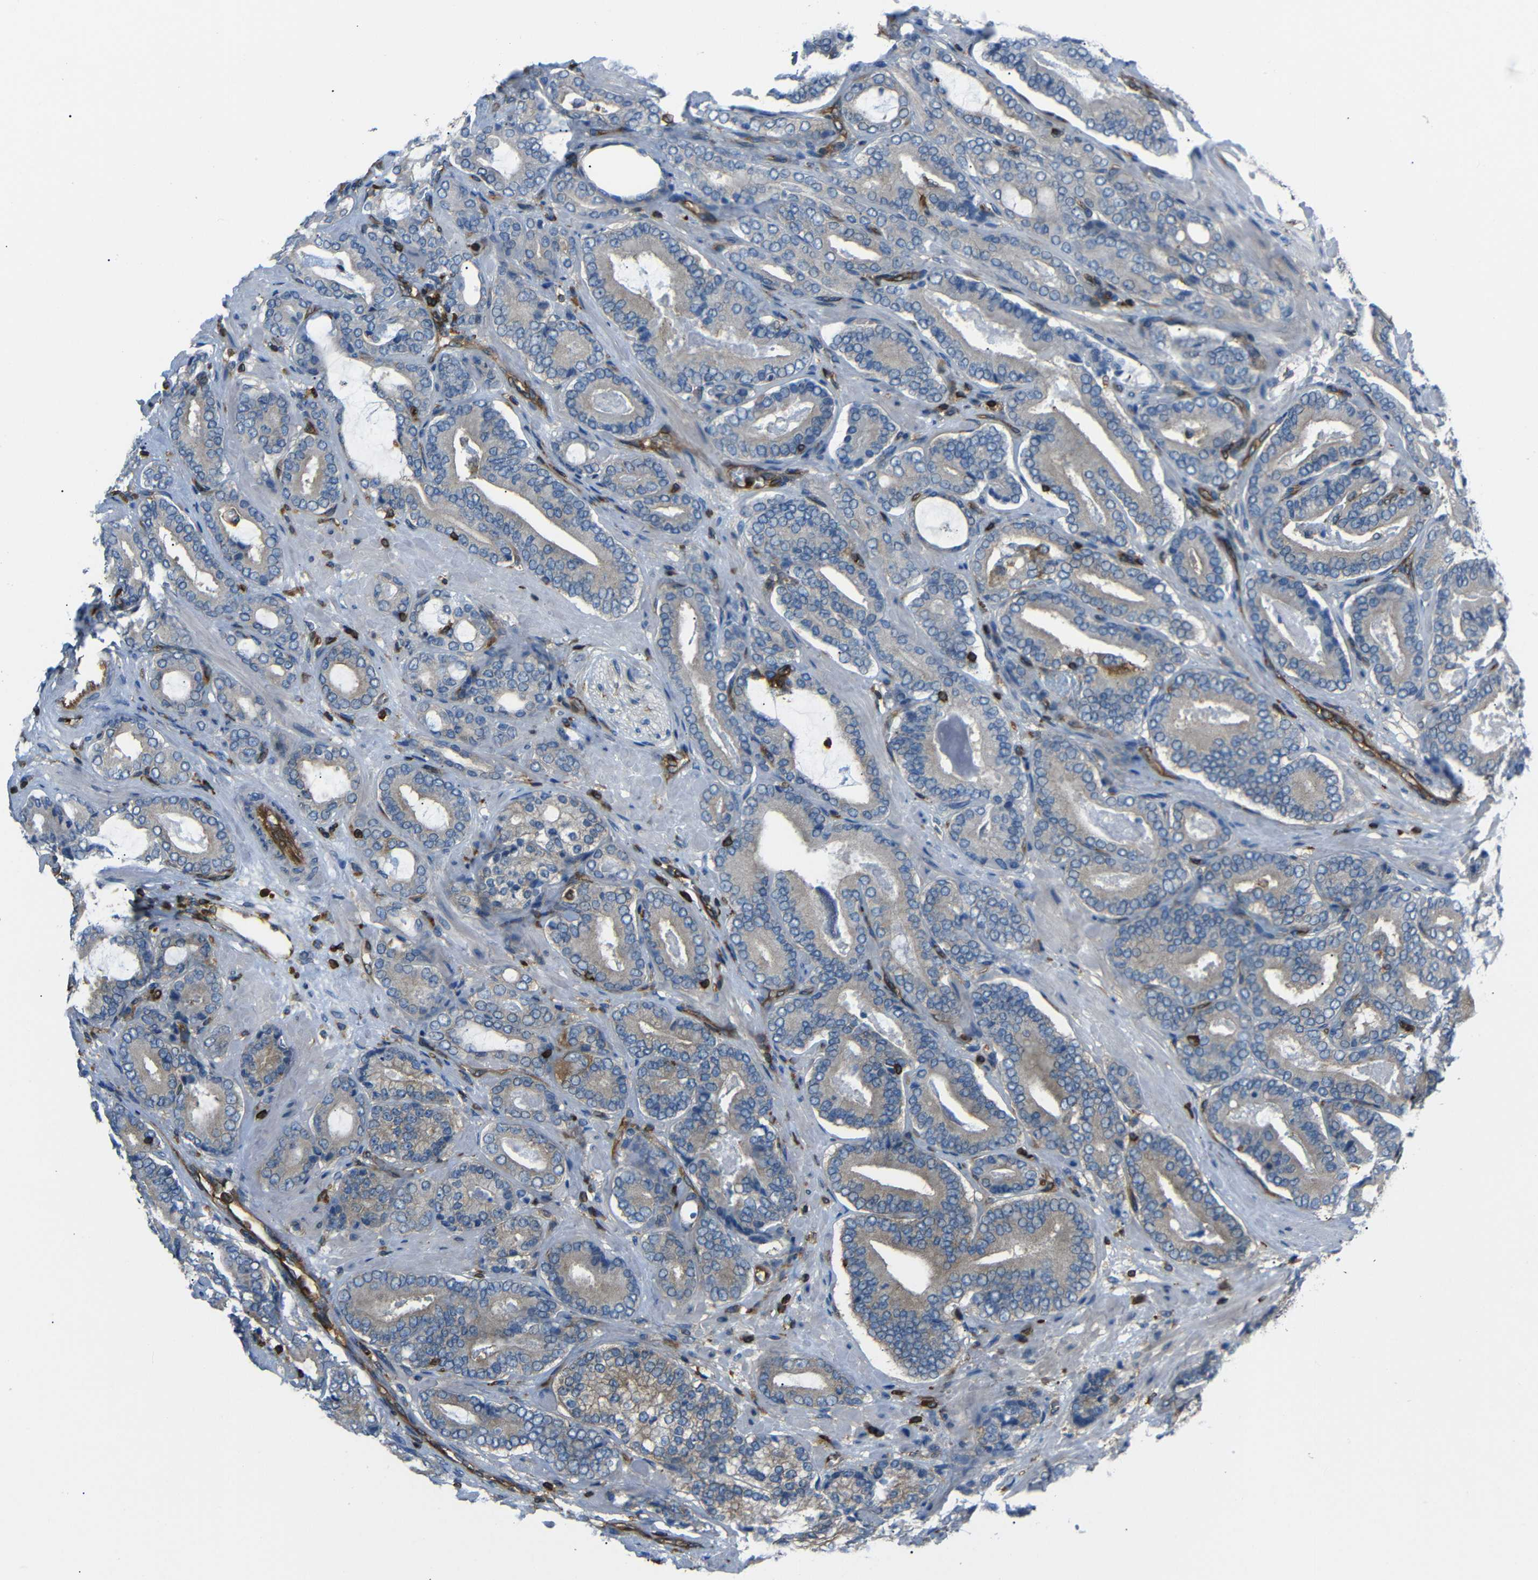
{"staining": {"intensity": "weak", "quantity": ">75%", "location": "cytoplasmic/membranous"}, "tissue": "prostate cancer", "cell_type": "Tumor cells", "image_type": "cancer", "snomed": [{"axis": "morphology", "description": "Adenocarcinoma, High grade"}, {"axis": "topography", "description": "Prostate"}], "caption": "About >75% of tumor cells in prostate cancer demonstrate weak cytoplasmic/membranous protein staining as visualized by brown immunohistochemical staining.", "gene": "ARHGEF1", "patient": {"sex": "male", "age": 61}}